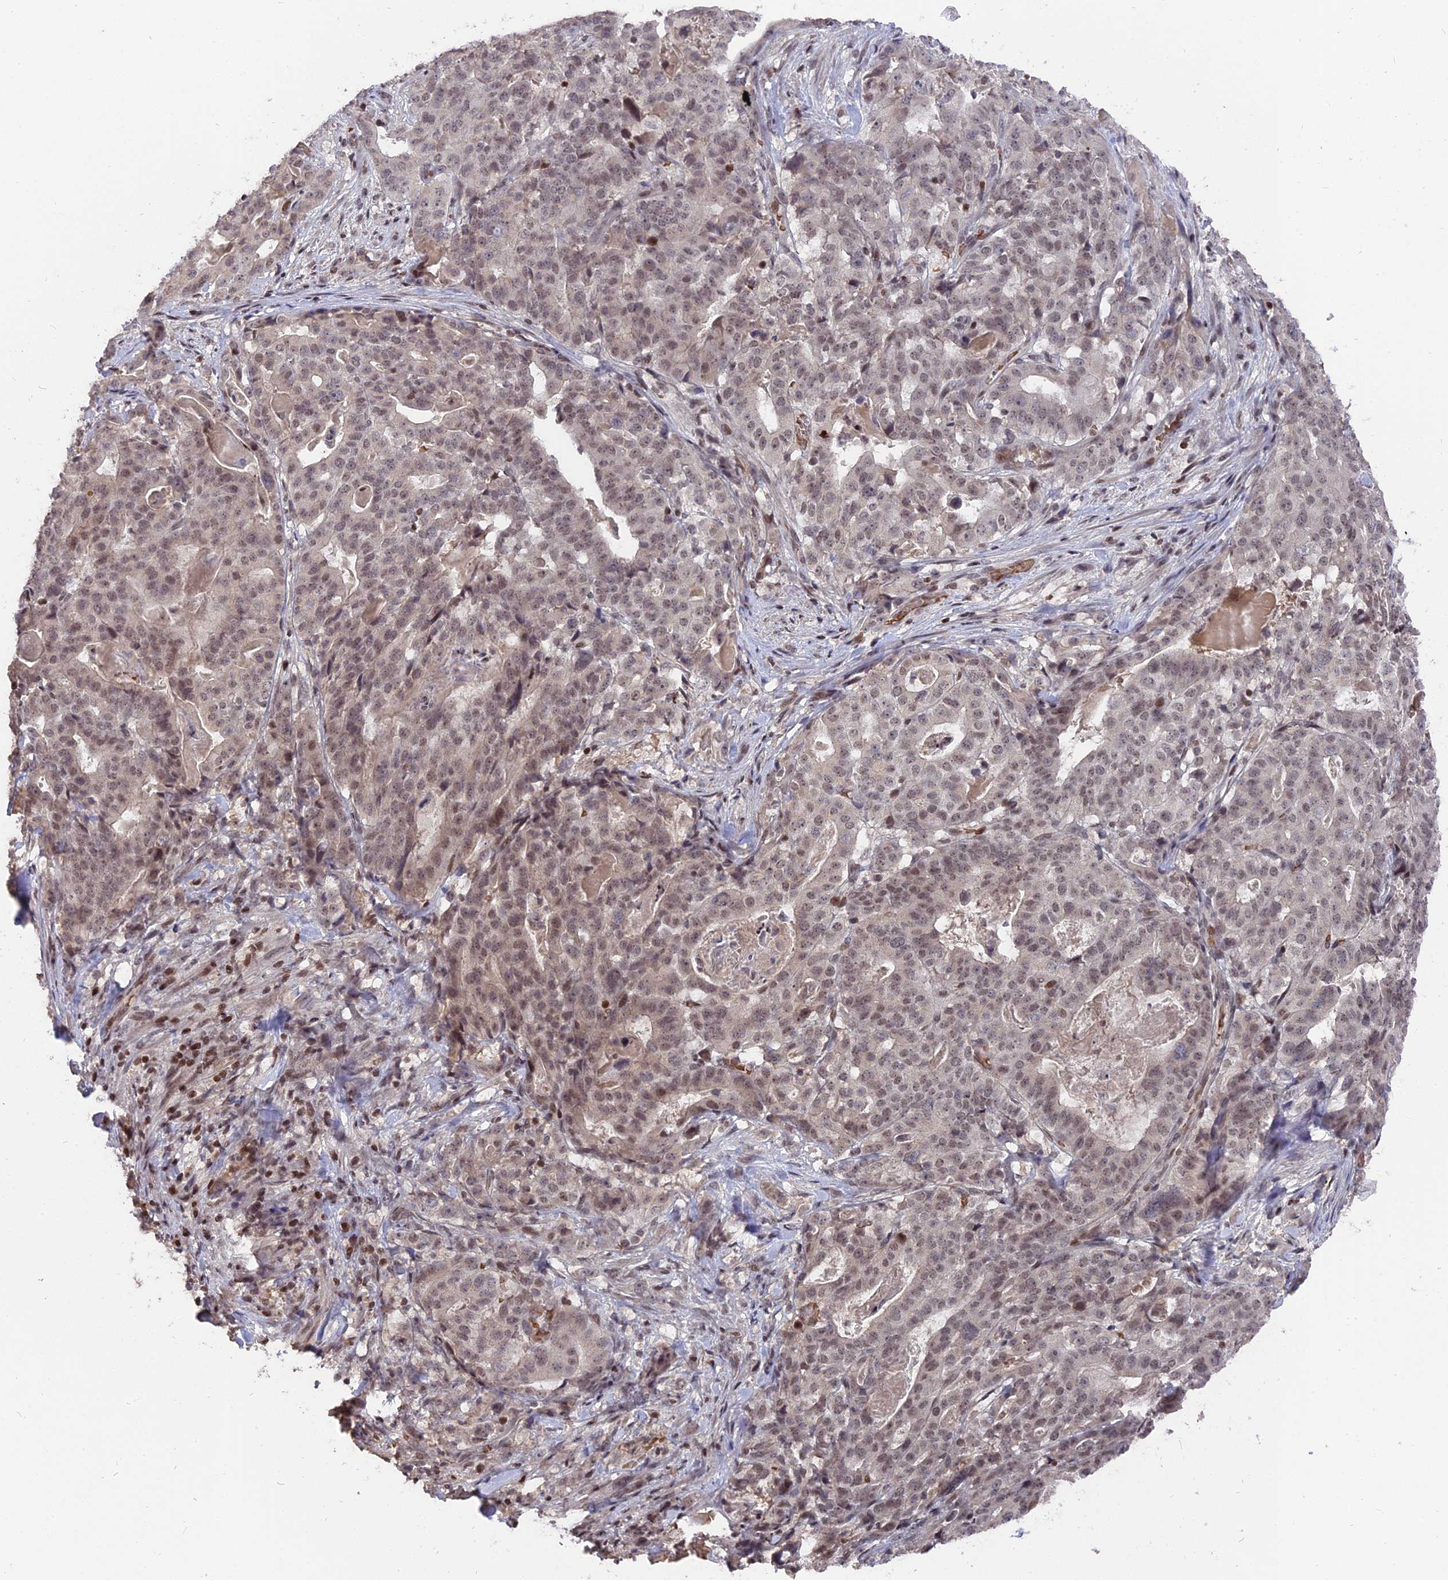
{"staining": {"intensity": "weak", "quantity": "25%-75%", "location": "nuclear"}, "tissue": "stomach cancer", "cell_type": "Tumor cells", "image_type": "cancer", "snomed": [{"axis": "morphology", "description": "Adenocarcinoma, NOS"}, {"axis": "topography", "description": "Stomach"}], "caption": "Tumor cells demonstrate low levels of weak nuclear staining in about 25%-75% of cells in stomach cancer (adenocarcinoma). Immunohistochemistry (ihc) stains the protein of interest in brown and the nuclei are stained blue.", "gene": "NR1H3", "patient": {"sex": "male", "age": 48}}